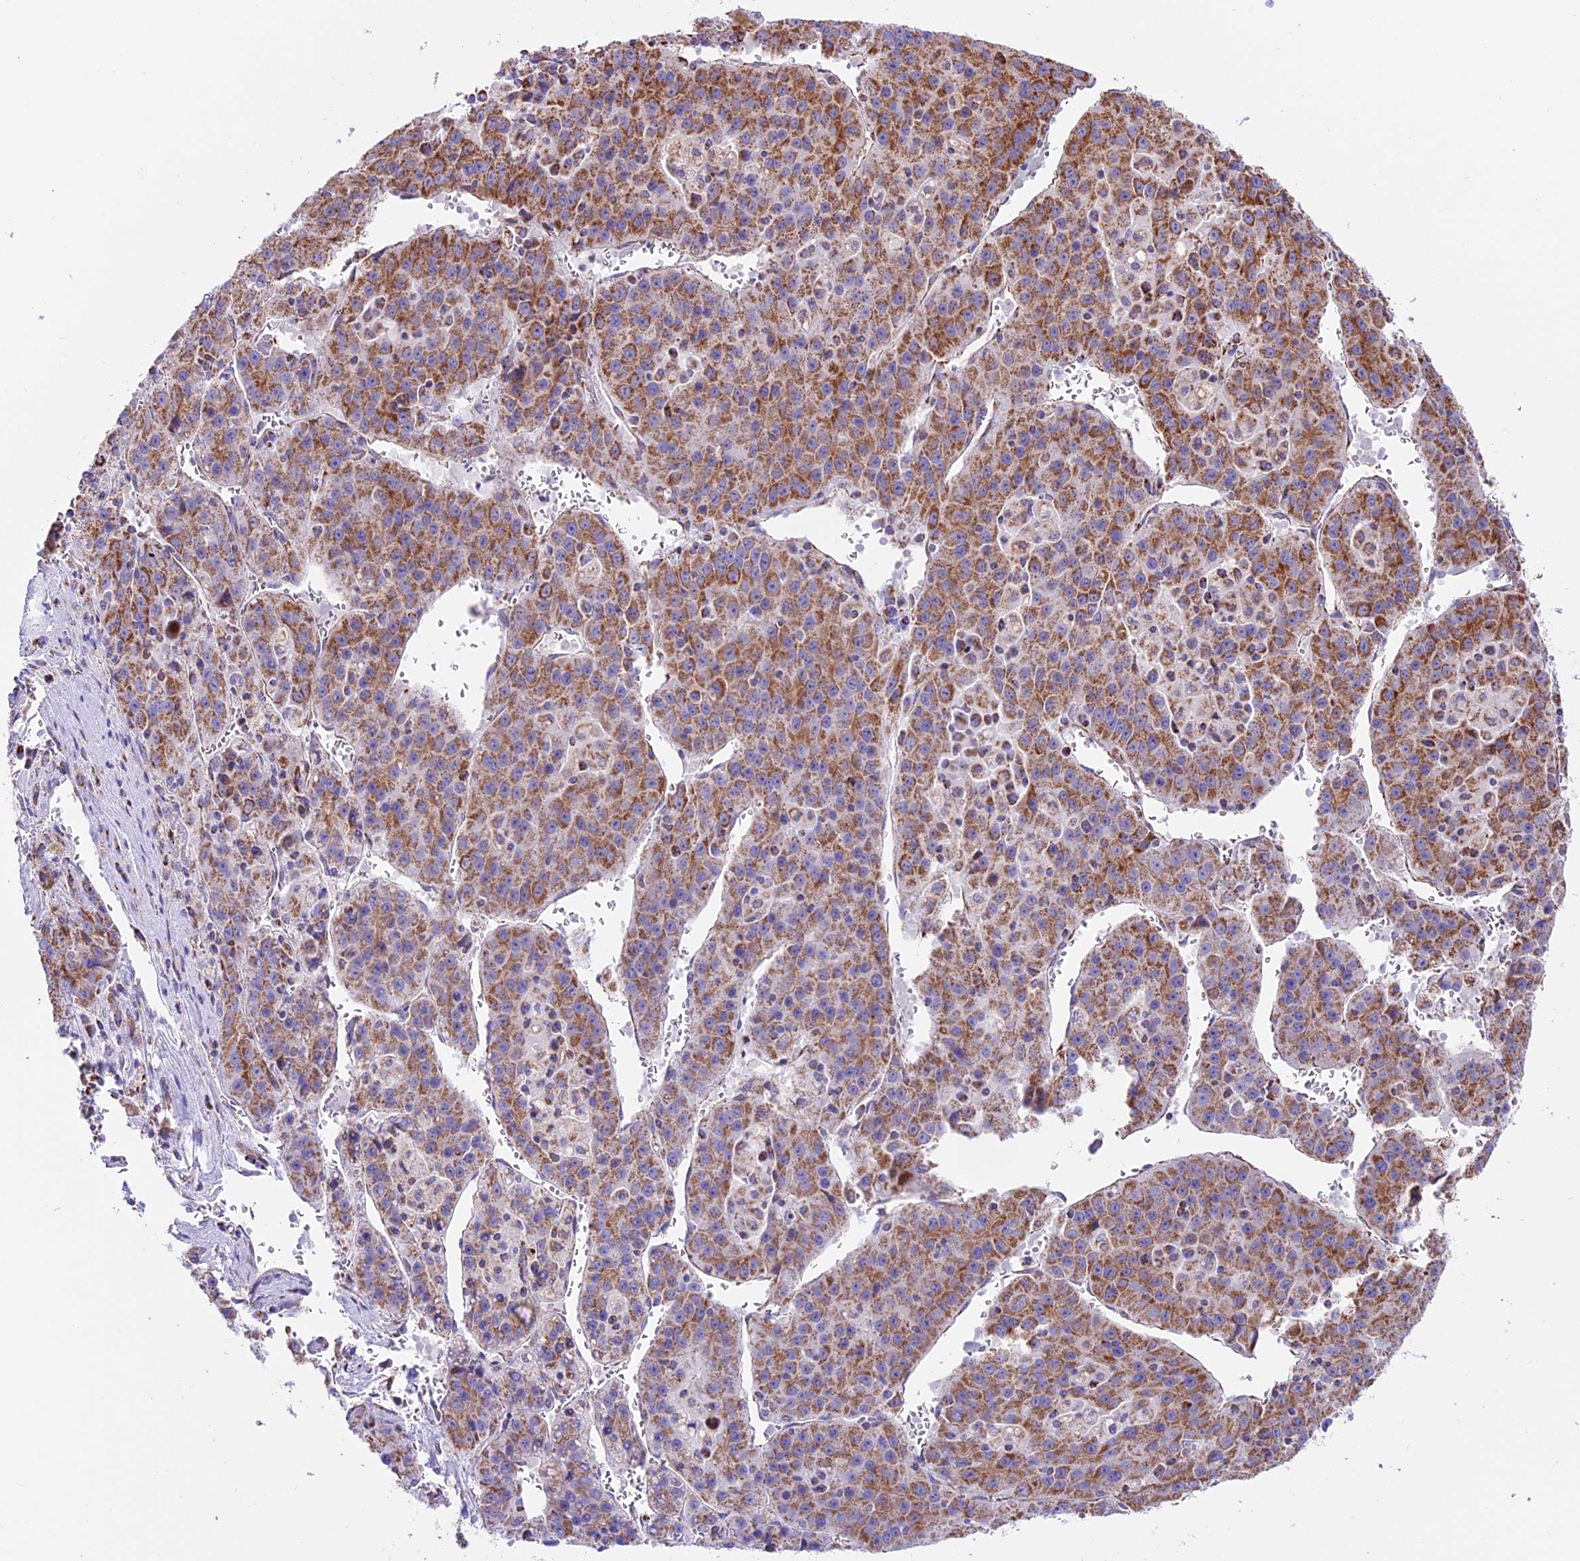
{"staining": {"intensity": "moderate", "quantity": ">75%", "location": "cytoplasmic/membranous"}, "tissue": "liver cancer", "cell_type": "Tumor cells", "image_type": "cancer", "snomed": [{"axis": "morphology", "description": "Carcinoma, Hepatocellular, NOS"}, {"axis": "topography", "description": "Liver"}], "caption": "Immunohistochemical staining of human hepatocellular carcinoma (liver) displays medium levels of moderate cytoplasmic/membranous positivity in about >75% of tumor cells.", "gene": "NDUFA8", "patient": {"sex": "female", "age": 53}}